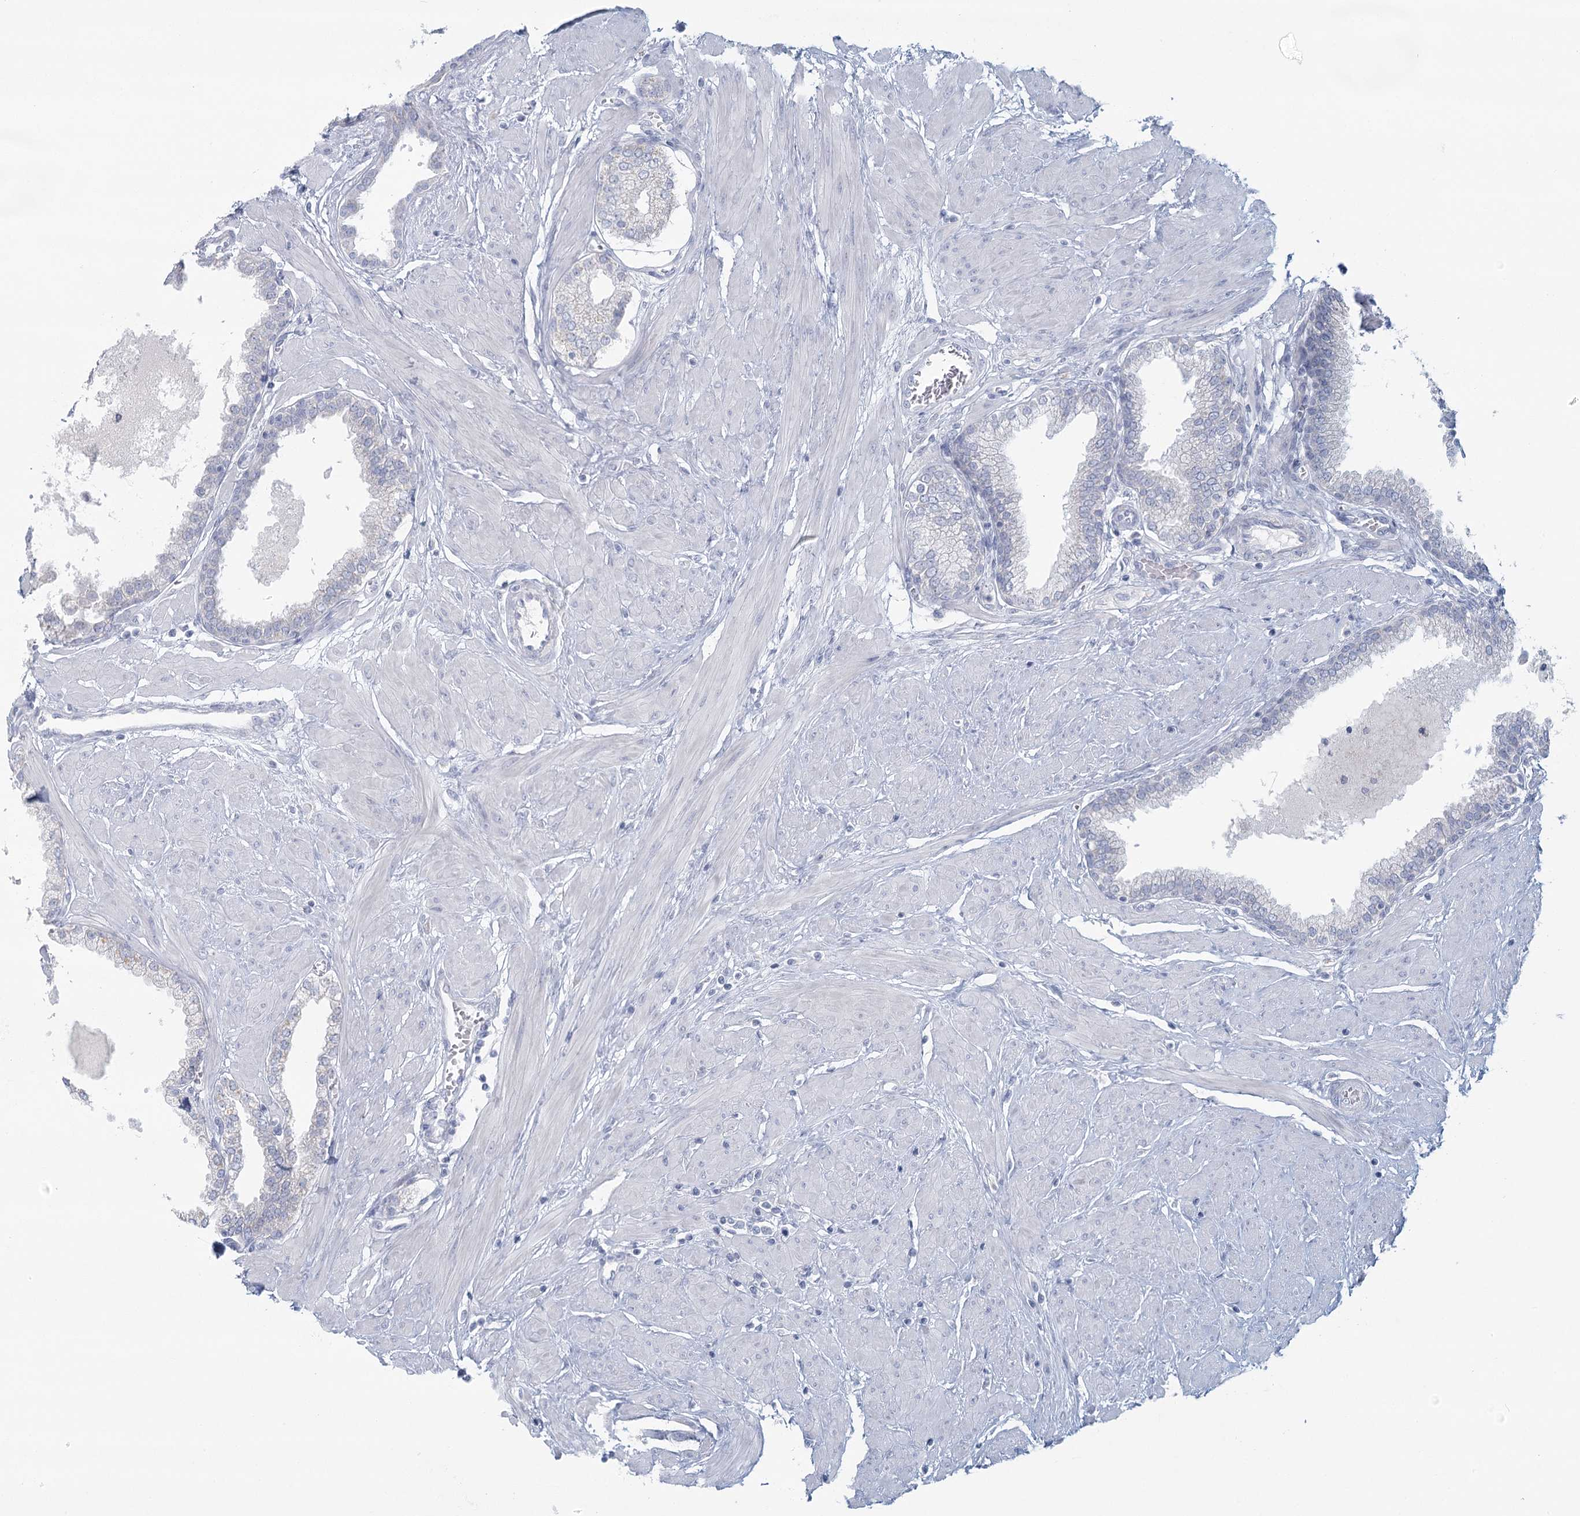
{"staining": {"intensity": "weak", "quantity": "<25%", "location": "cytoplasmic/membranous"}, "tissue": "prostate", "cell_type": "Glandular cells", "image_type": "normal", "snomed": [{"axis": "morphology", "description": "Normal tissue, NOS"}, {"axis": "topography", "description": "Prostate"}], "caption": "The image demonstrates no significant expression in glandular cells of prostate.", "gene": "BPHL", "patient": {"sex": "male", "age": 51}}